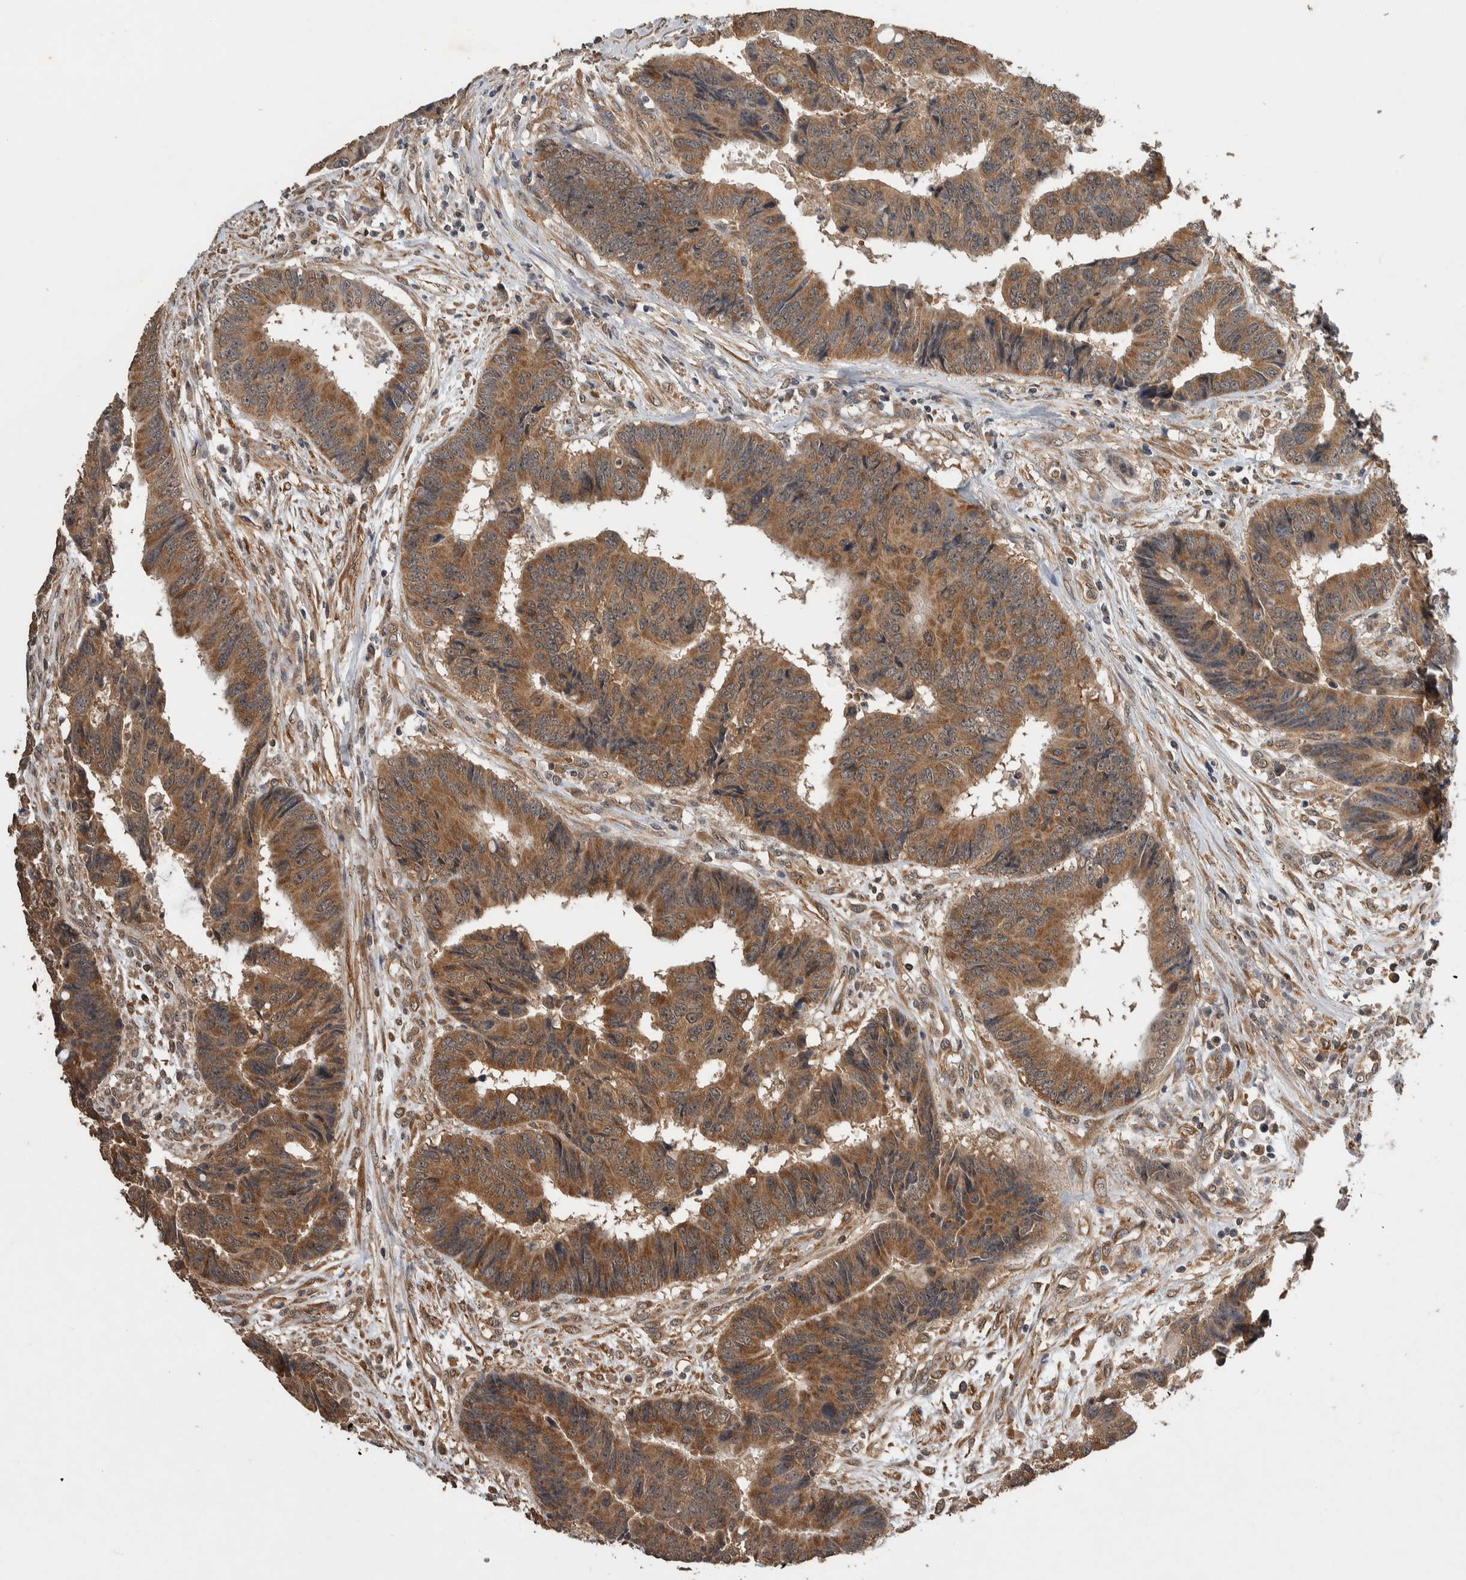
{"staining": {"intensity": "moderate", "quantity": ">75%", "location": "cytoplasmic/membranous"}, "tissue": "colorectal cancer", "cell_type": "Tumor cells", "image_type": "cancer", "snomed": [{"axis": "morphology", "description": "Adenocarcinoma, NOS"}, {"axis": "topography", "description": "Rectum"}], "caption": "IHC image of human adenocarcinoma (colorectal) stained for a protein (brown), which demonstrates medium levels of moderate cytoplasmic/membranous staining in approximately >75% of tumor cells.", "gene": "DVL2", "patient": {"sex": "male", "age": 84}}